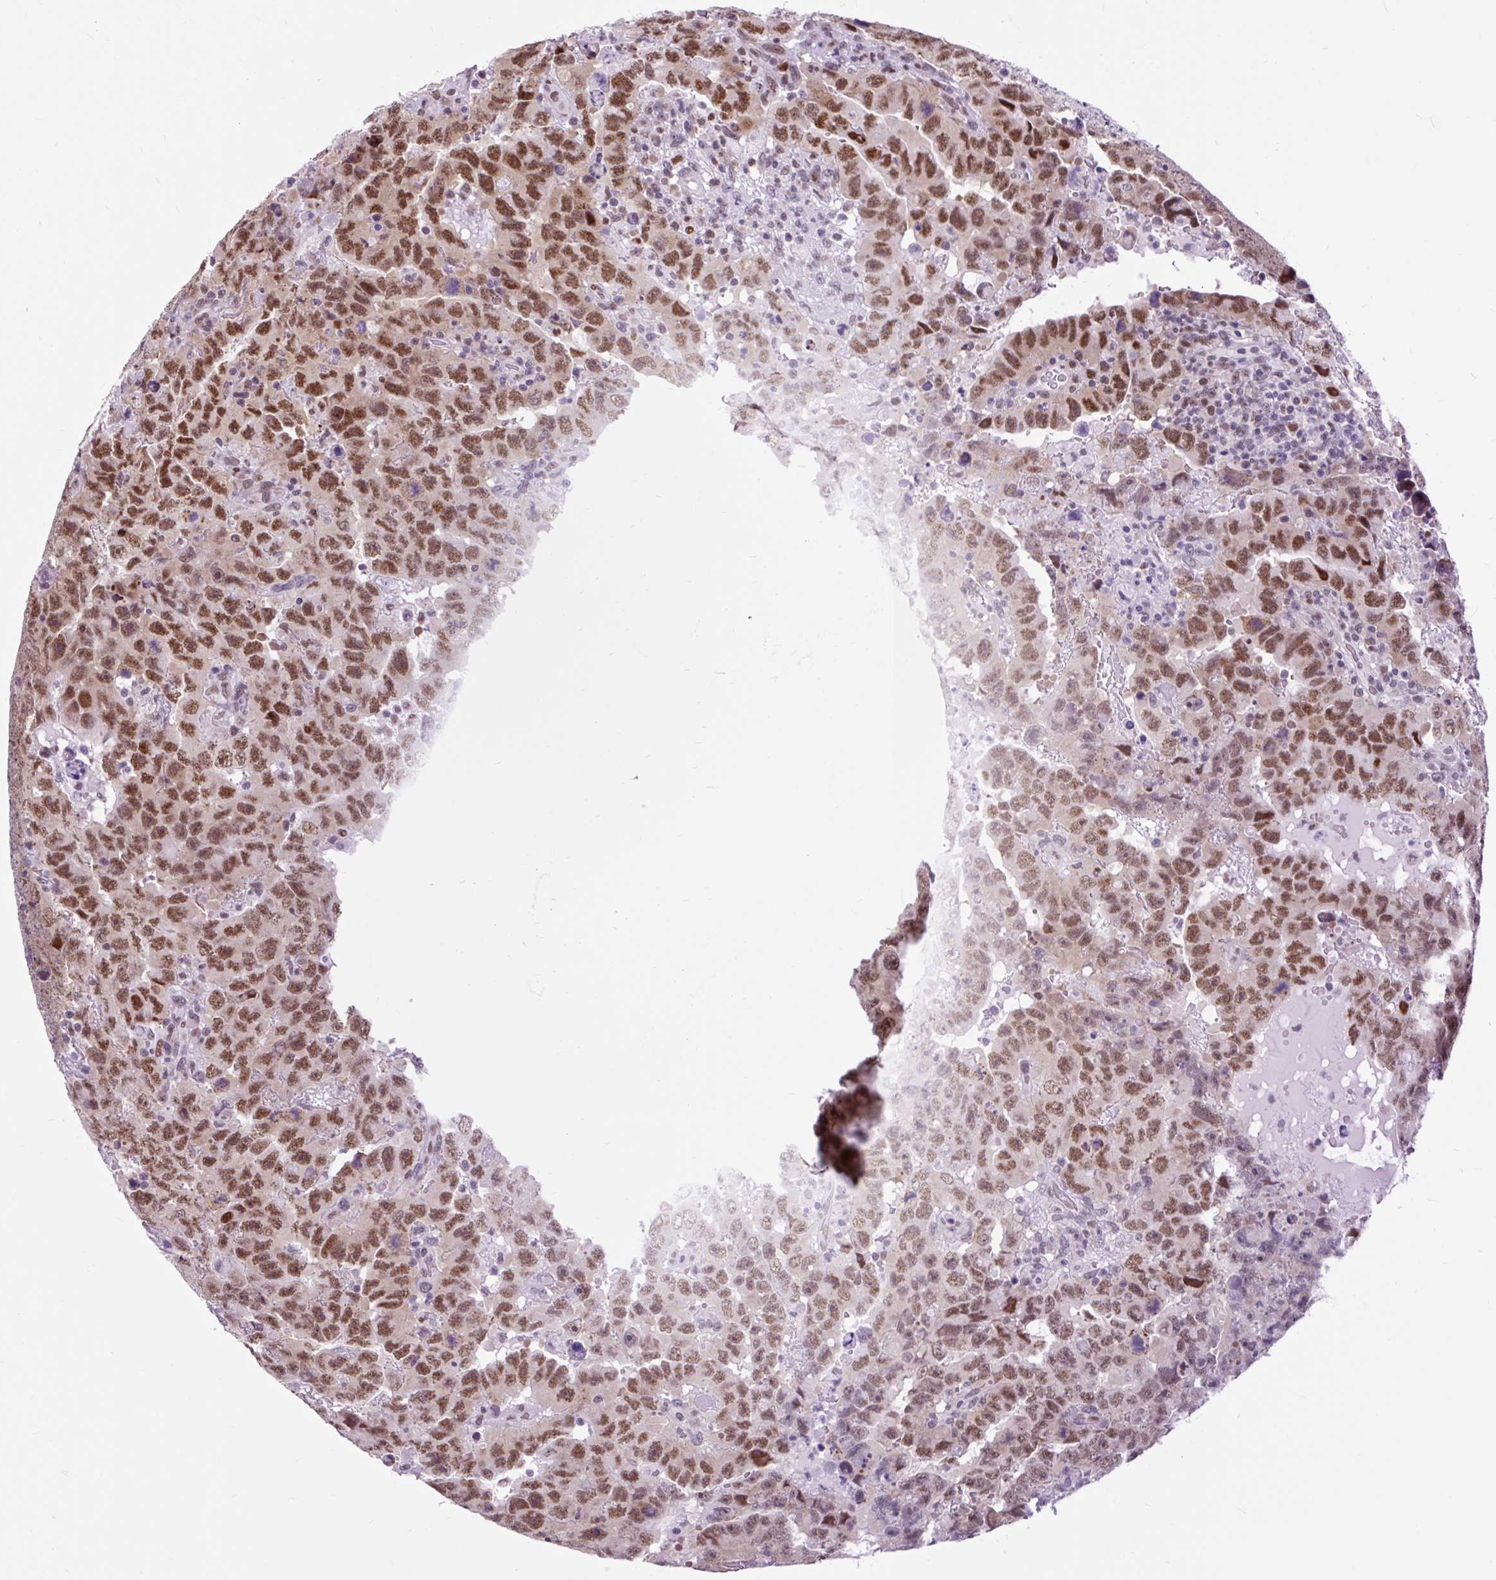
{"staining": {"intensity": "moderate", "quantity": ">75%", "location": "nuclear"}, "tissue": "testis cancer", "cell_type": "Tumor cells", "image_type": "cancer", "snomed": [{"axis": "morphology", "description": "Carcinoma, Embryonal, NOS"}, {"axis": "topography", "description": "Testis"}], "caption": "A photomicrograph of embryonal carcinoma (testis) stained for a protein reveals moderate nuclear brown staining in tumor cells.", "gene": "CLK2", "patient": {"sex": "male", "age": 24}}